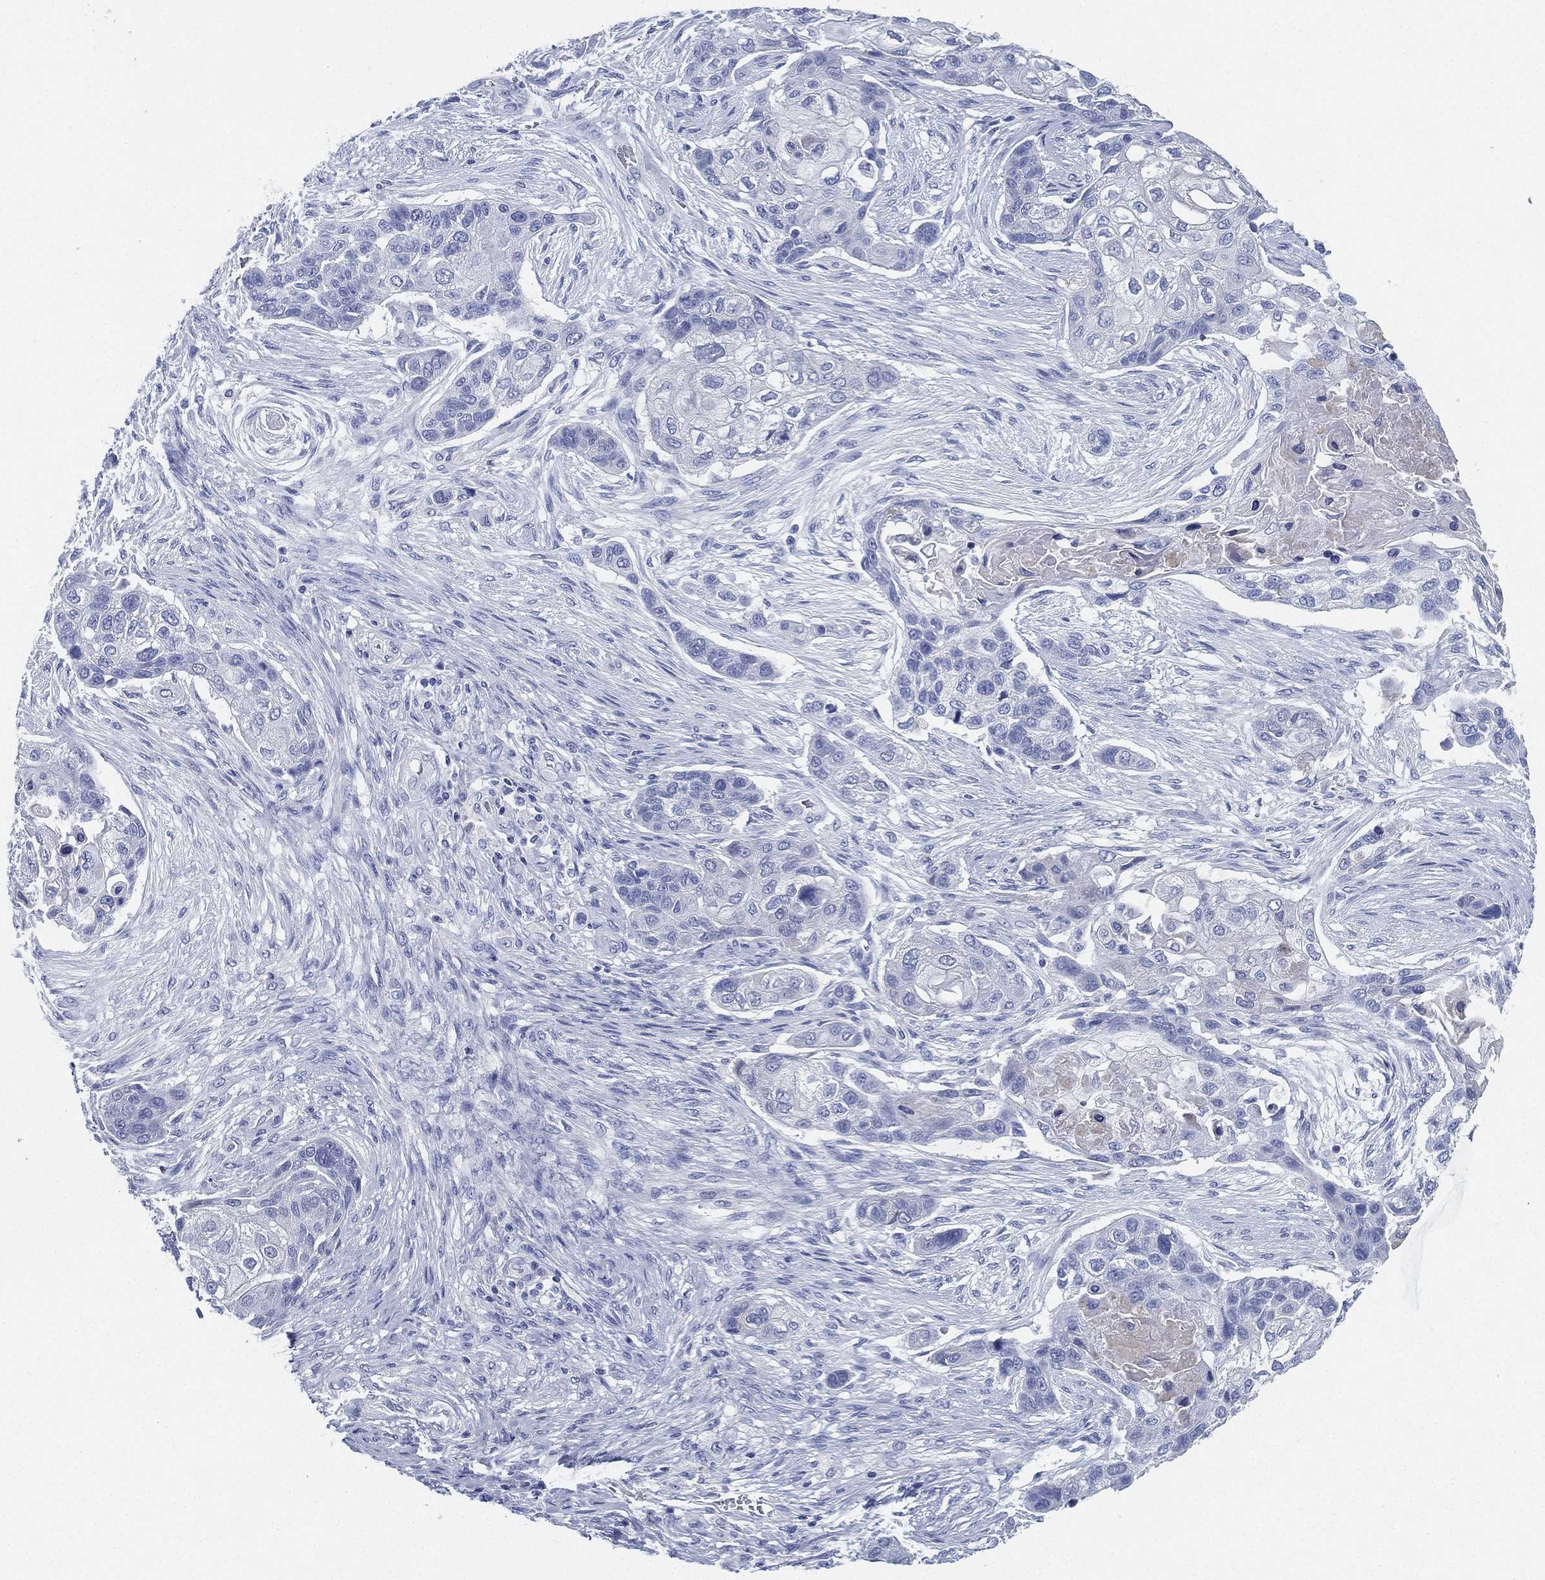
{"staining": {"intensity": "negative", "quantity": "none", "location": "none"}, "tissue": "lung cancer", "cell_type": "Tumor cells", "image_type": "cancer", "snomed": [{"axis": "morphology", "description": "Squamous cell carcinoma, NOS"}, {"axis": "topography", "description": "Lung"}], "caption": "Immunohistochemistry (IHC) micrograph of neoplastic tissue: human lung cancer (squamous cell carcinoma) stained with DAB demonstrates no significant protein expression in tumor cells. (Immunohistochemistry (IHC), brightfield microscopy, high magnification).", "gene": "DEFB121", "patient": {"sex": "male", "age": 69}}